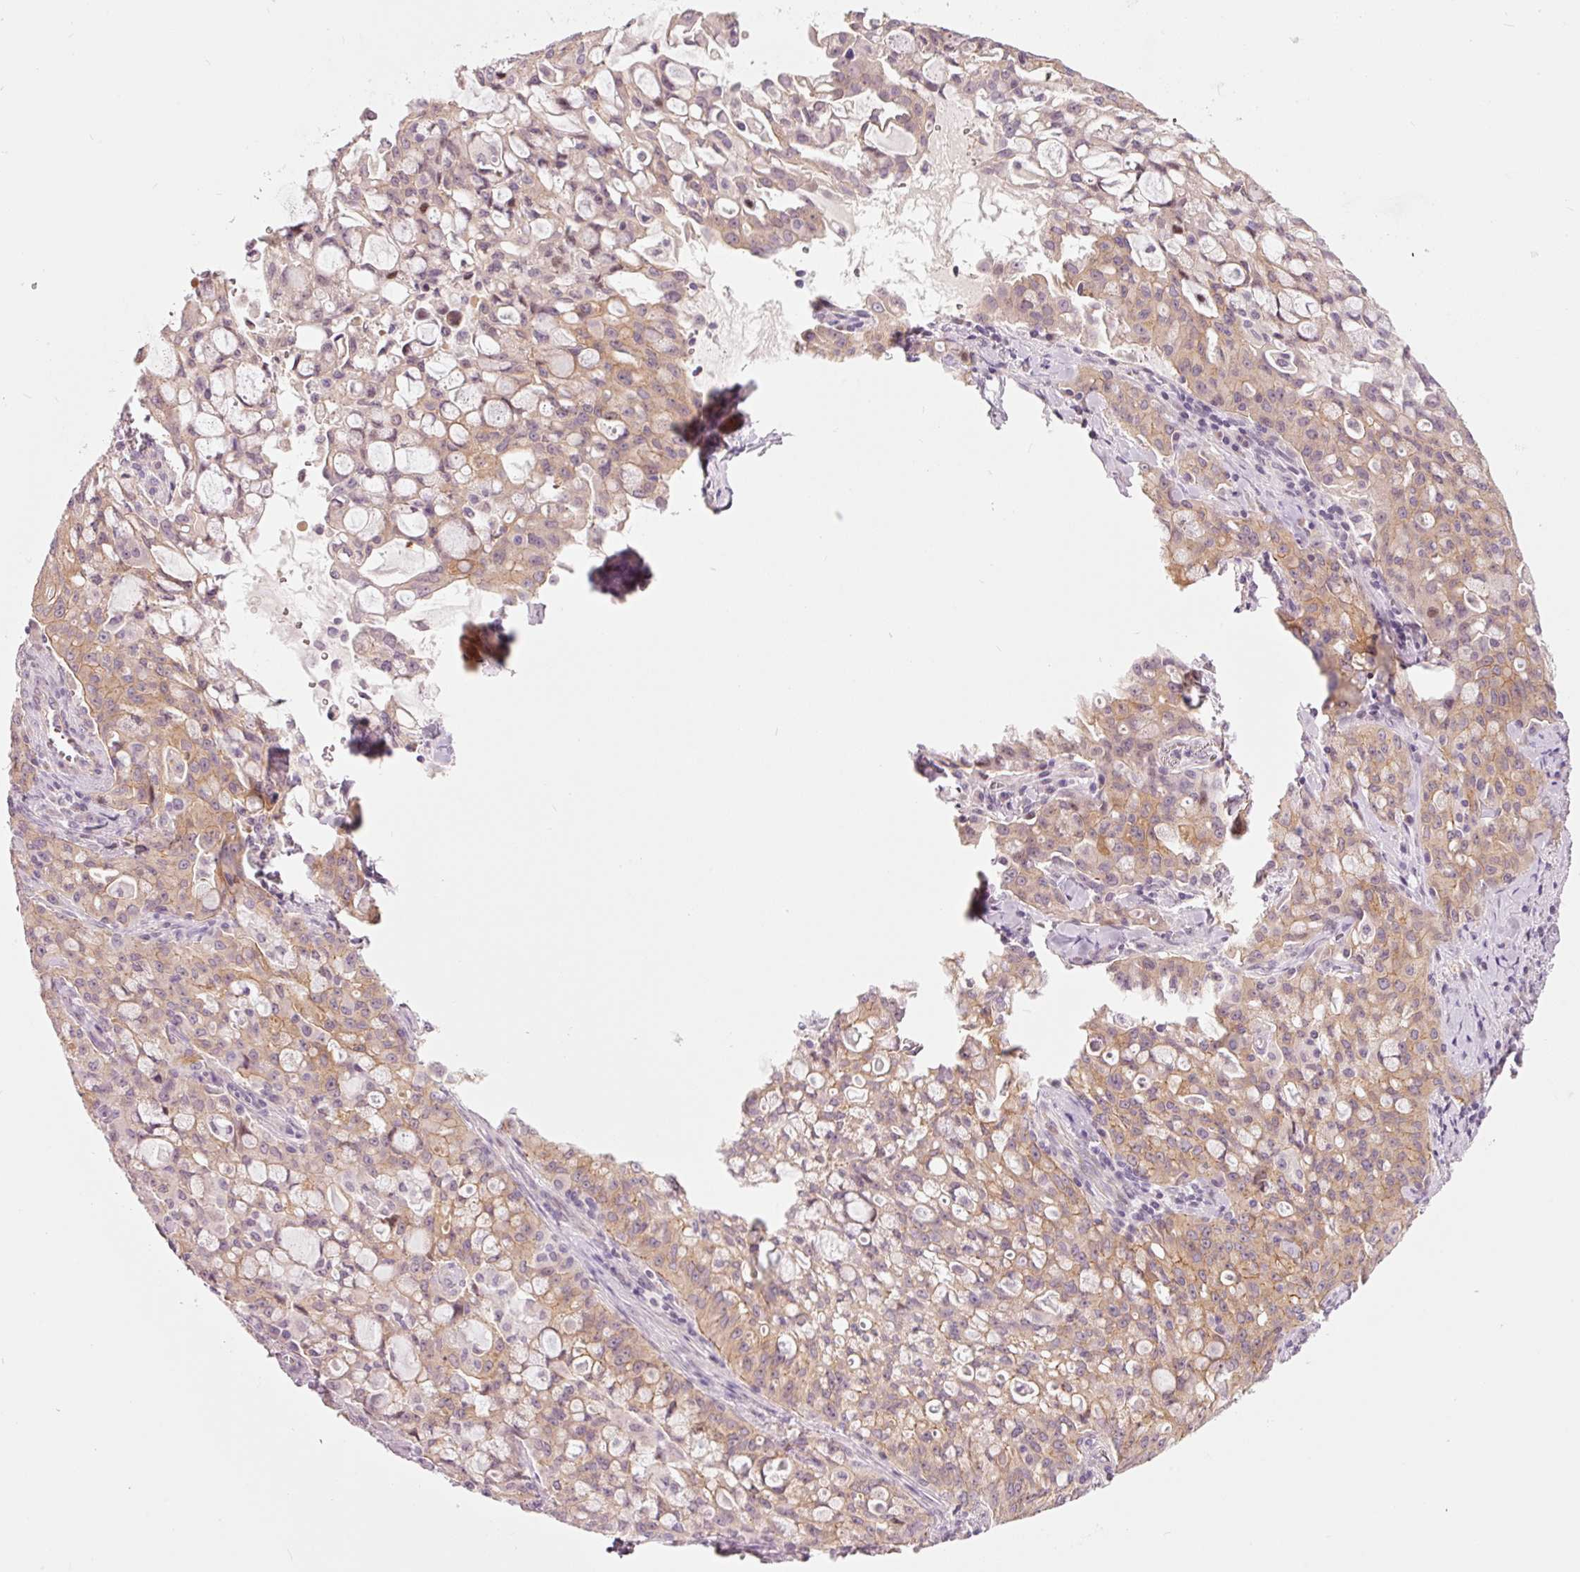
{"staining": {"intensity": "weak", "quantity": "25%-75%", "location": "cytoplasmic/membranous"}, "tissue": "lung cancer", "cell_type": "Tumor cells", "image_type": "cancer", "snomed": [{"axis": "morphology", "description": "Adenocarcinoma, NOS"}, {"axis": "topography", "description": "Lung"}], "caption": "An IHC image of neoplastic tissue is shown. Protein staining in brown highlights weak cytoplasmic/membranous positivity in adenocarcinoma (lung) within tumor cells.", "gene": "DAPP1", "patient": {"sex": "female", "age": 44}}